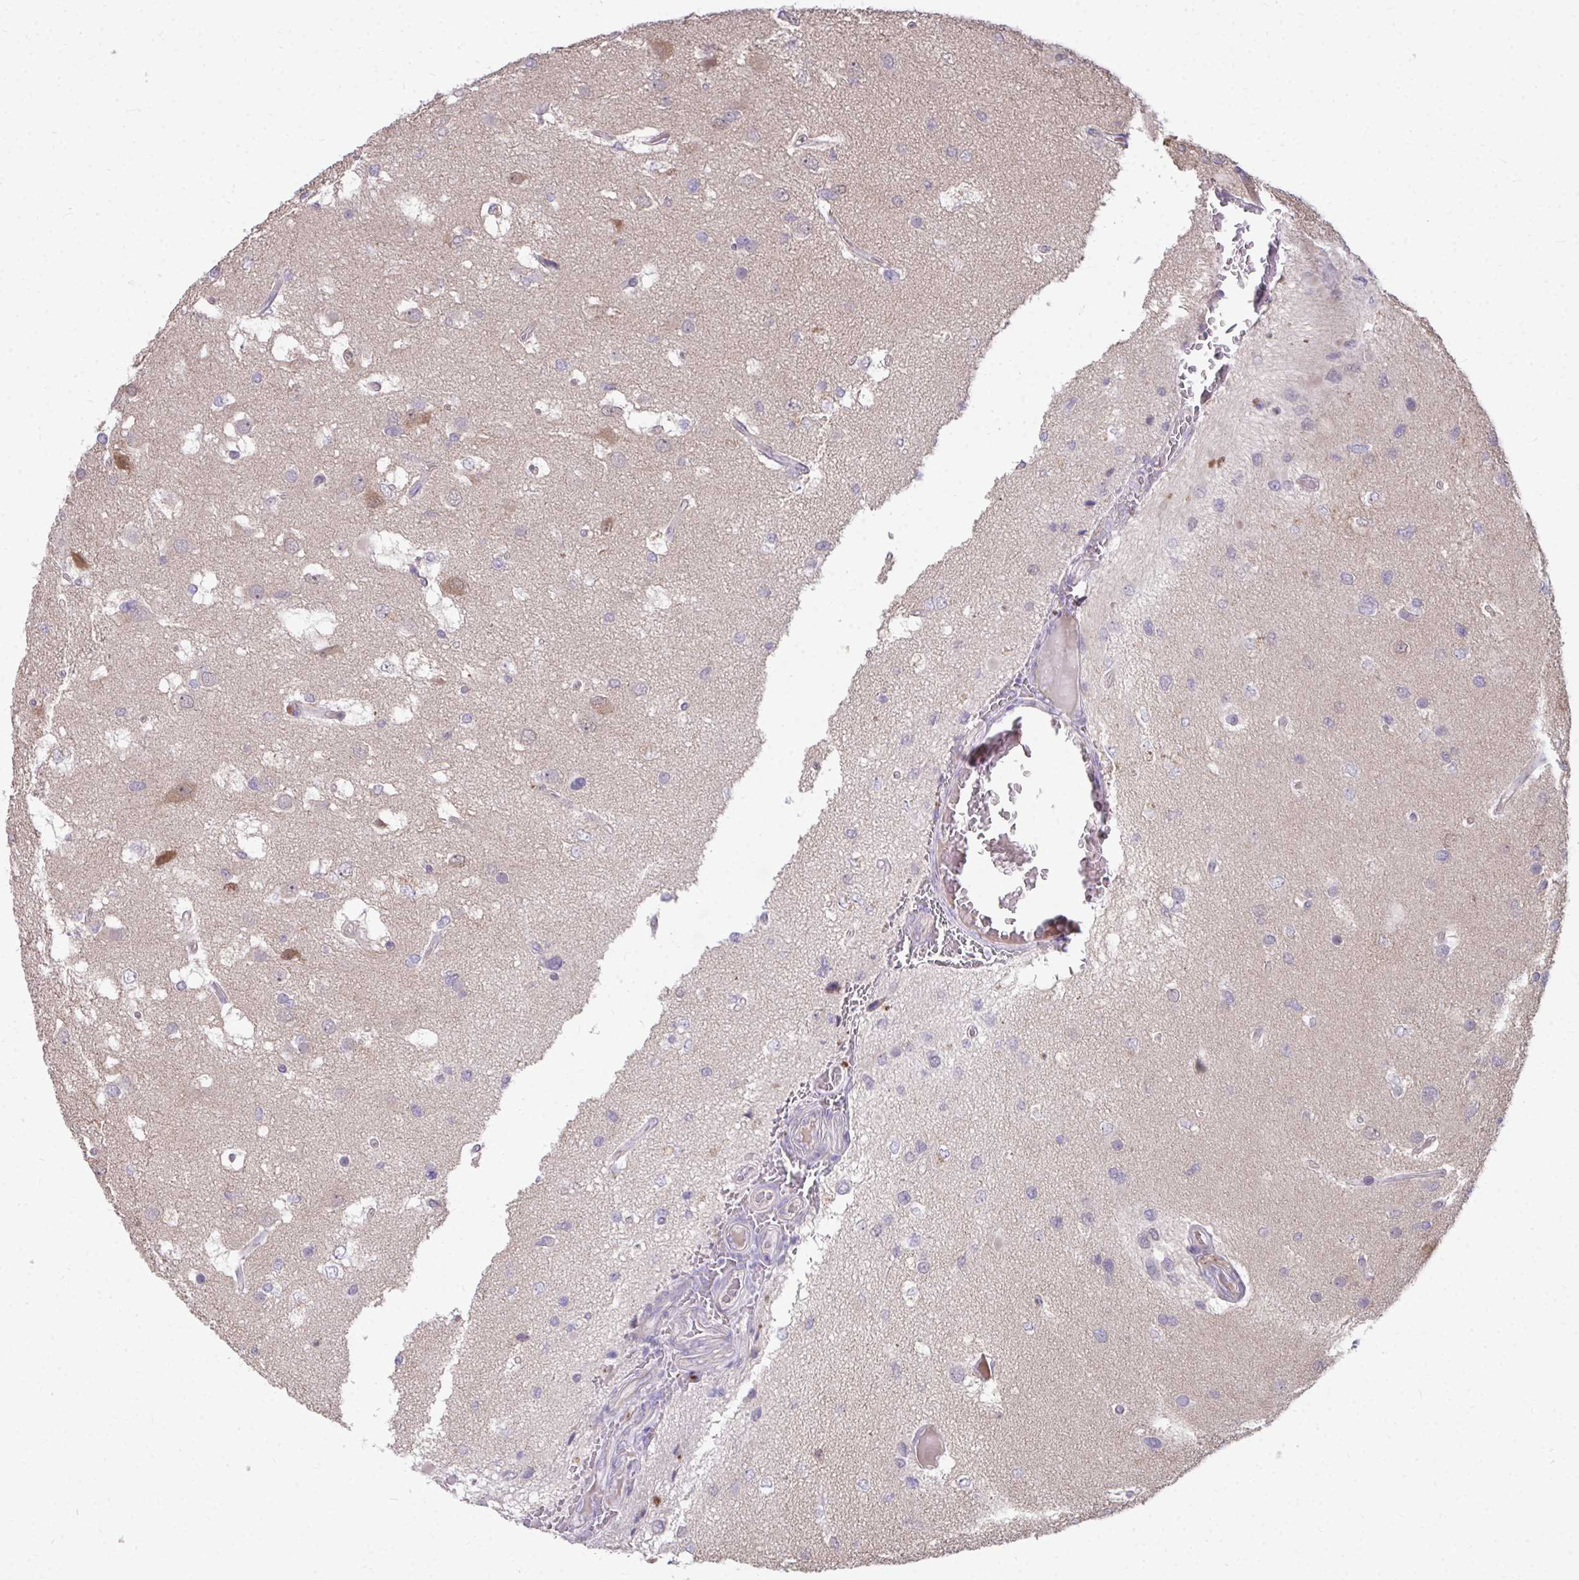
{"staining": {"intensity": "negative", "quantity": "none", "location": "none"}, "tissue": "glioma", "cell_type": "Tumor cells", "image_type": "cancer", "snomed": [{"axis": "morphology", "description": "Glioma, malignant, High grade"}, {"axis": "topography", "description": "Brain"}], "caption": "Tumor cells are negative for brown protein staining in high-grade glioma (malignant).", "gene": "MROH8", "patient": {"sex": "male", "age": 53}}